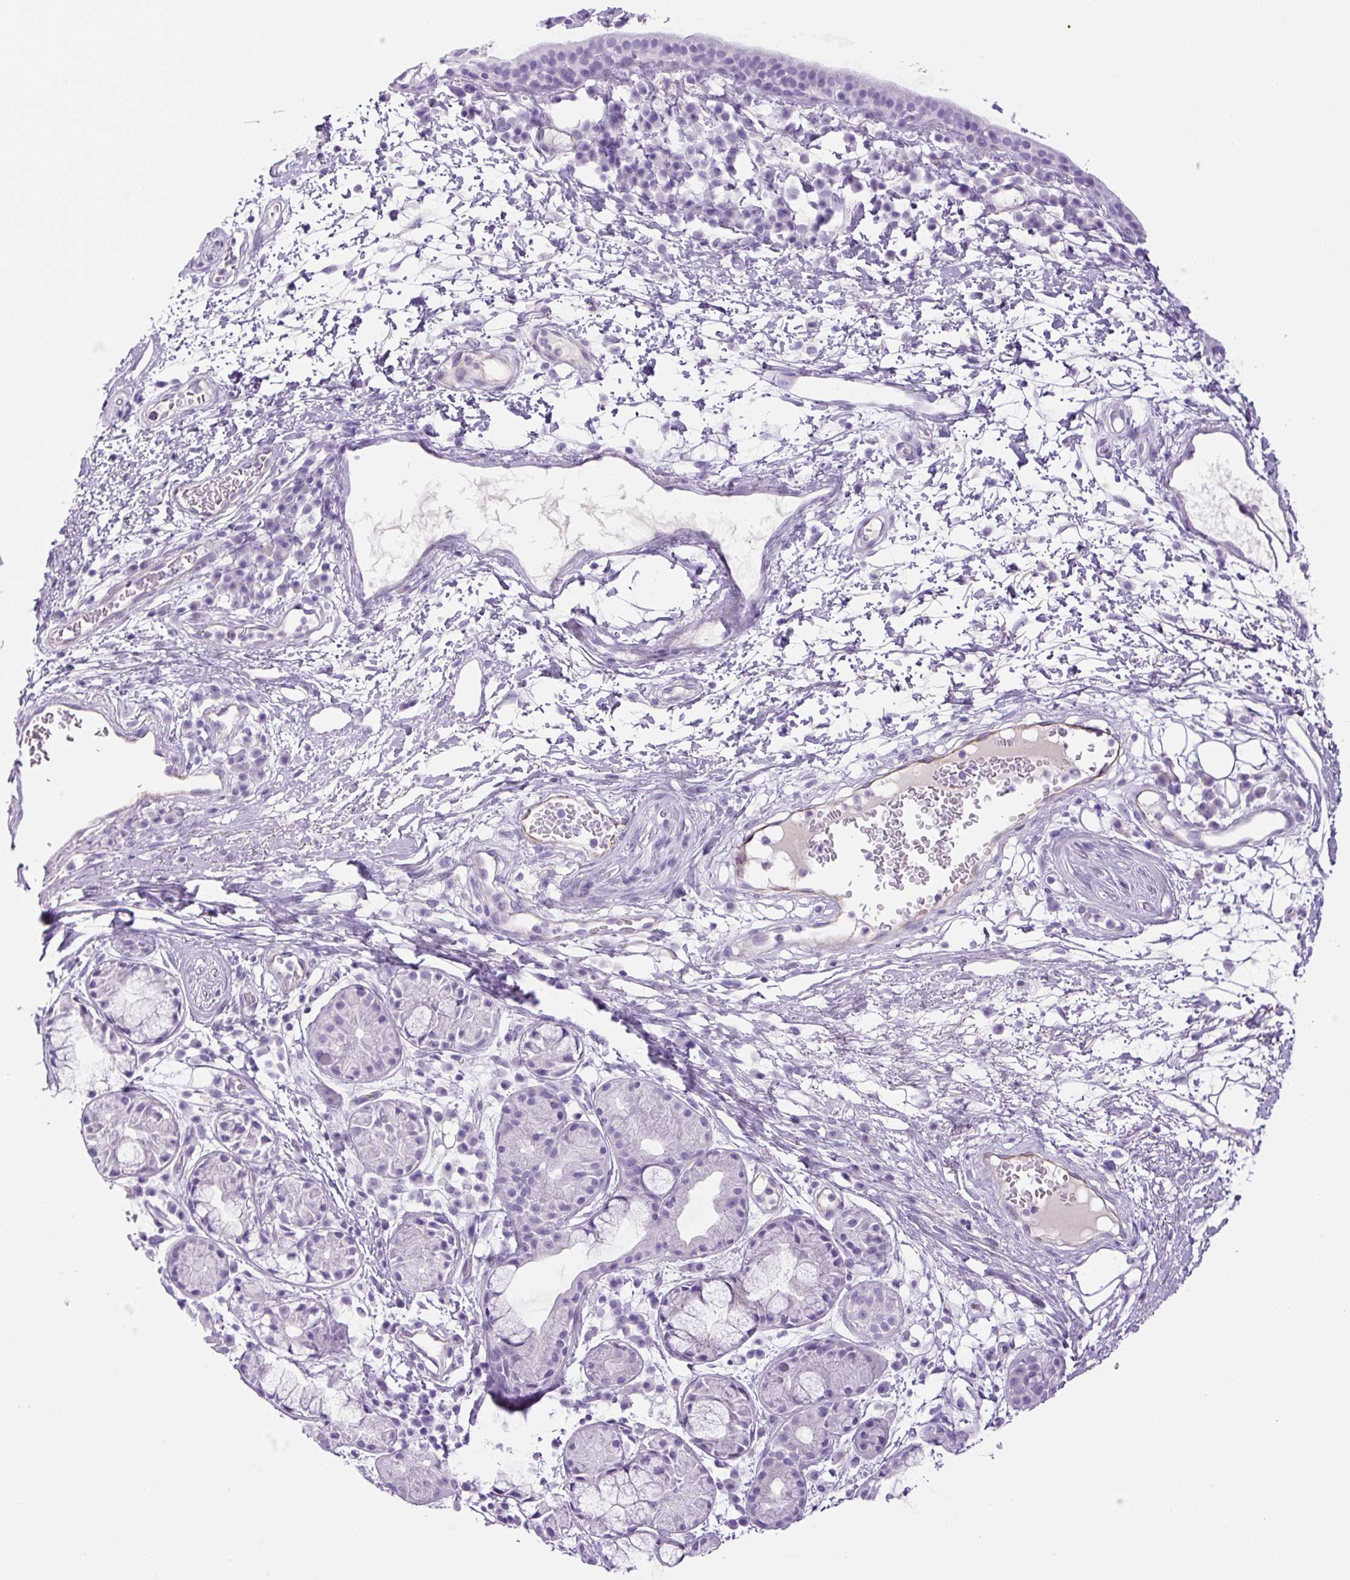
{"staining": {"intensity": "negative", "quantity": "none", "location": "none"}, "tissue": "nasopharynx", "cell_type": "Respiratory epithelial cells", "image_type": "normal", "snomed": [{"axis": "morphology", "description": "Normal tissue, NOS"}, {"axis": "topography", "description": "Lymph node"}, {"axis": "topography", "description": "Cartilage tissue"}, {"axis": "topography", "description": "Nasopharynx"}], "caption": "DAB (3,3'-diaminobenzidine) immunohistochemical staining of normal nasopharynx displays no significant positivity in respiratory epithelial cells.", "gene": "RSPO4", "patient": {"sex": "male", "age": 63}}